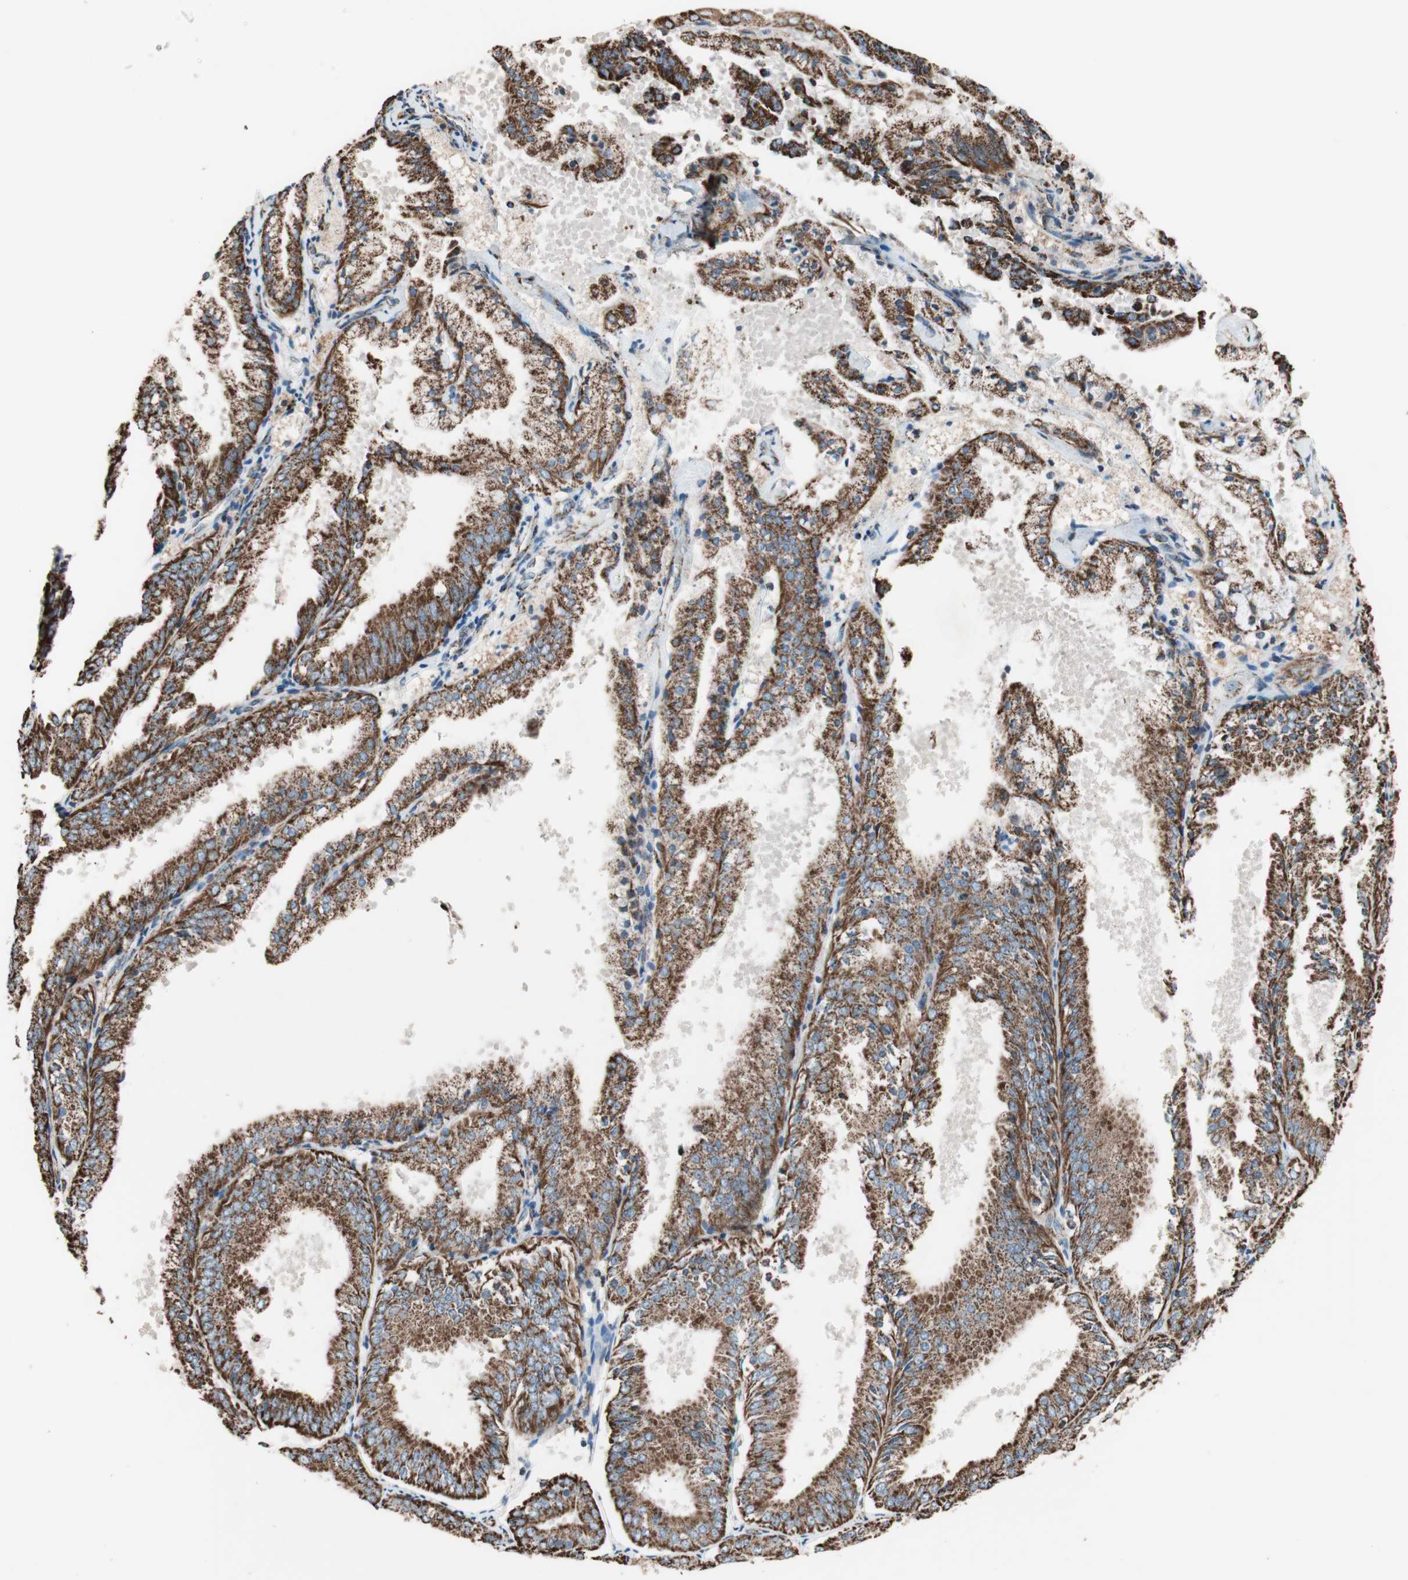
{"staining": {"intensity": "strong", "quantity": ">75%", "location": "cytoplasmic/membranous"}, "tissue": "endometrial cancer", "cell_type": "Tumor cells", "image_type": "cancer", "snomed": [{"axis": "morphology", "description": "Adenocarcinoma, NOS"}, {"axis": "topography", "description": "Endometrium"}], "caption": "Protein staining by immunohistochemistry exhibits strong cytoplasmic/membranous staining in about >75% of tumor cells in adenocarcinoma (endometrial). (Brightfield microscopy of DAB IHC at high magnification).", "gene": "PCSK4", "patient": {"sex": "female", "age": 63}}